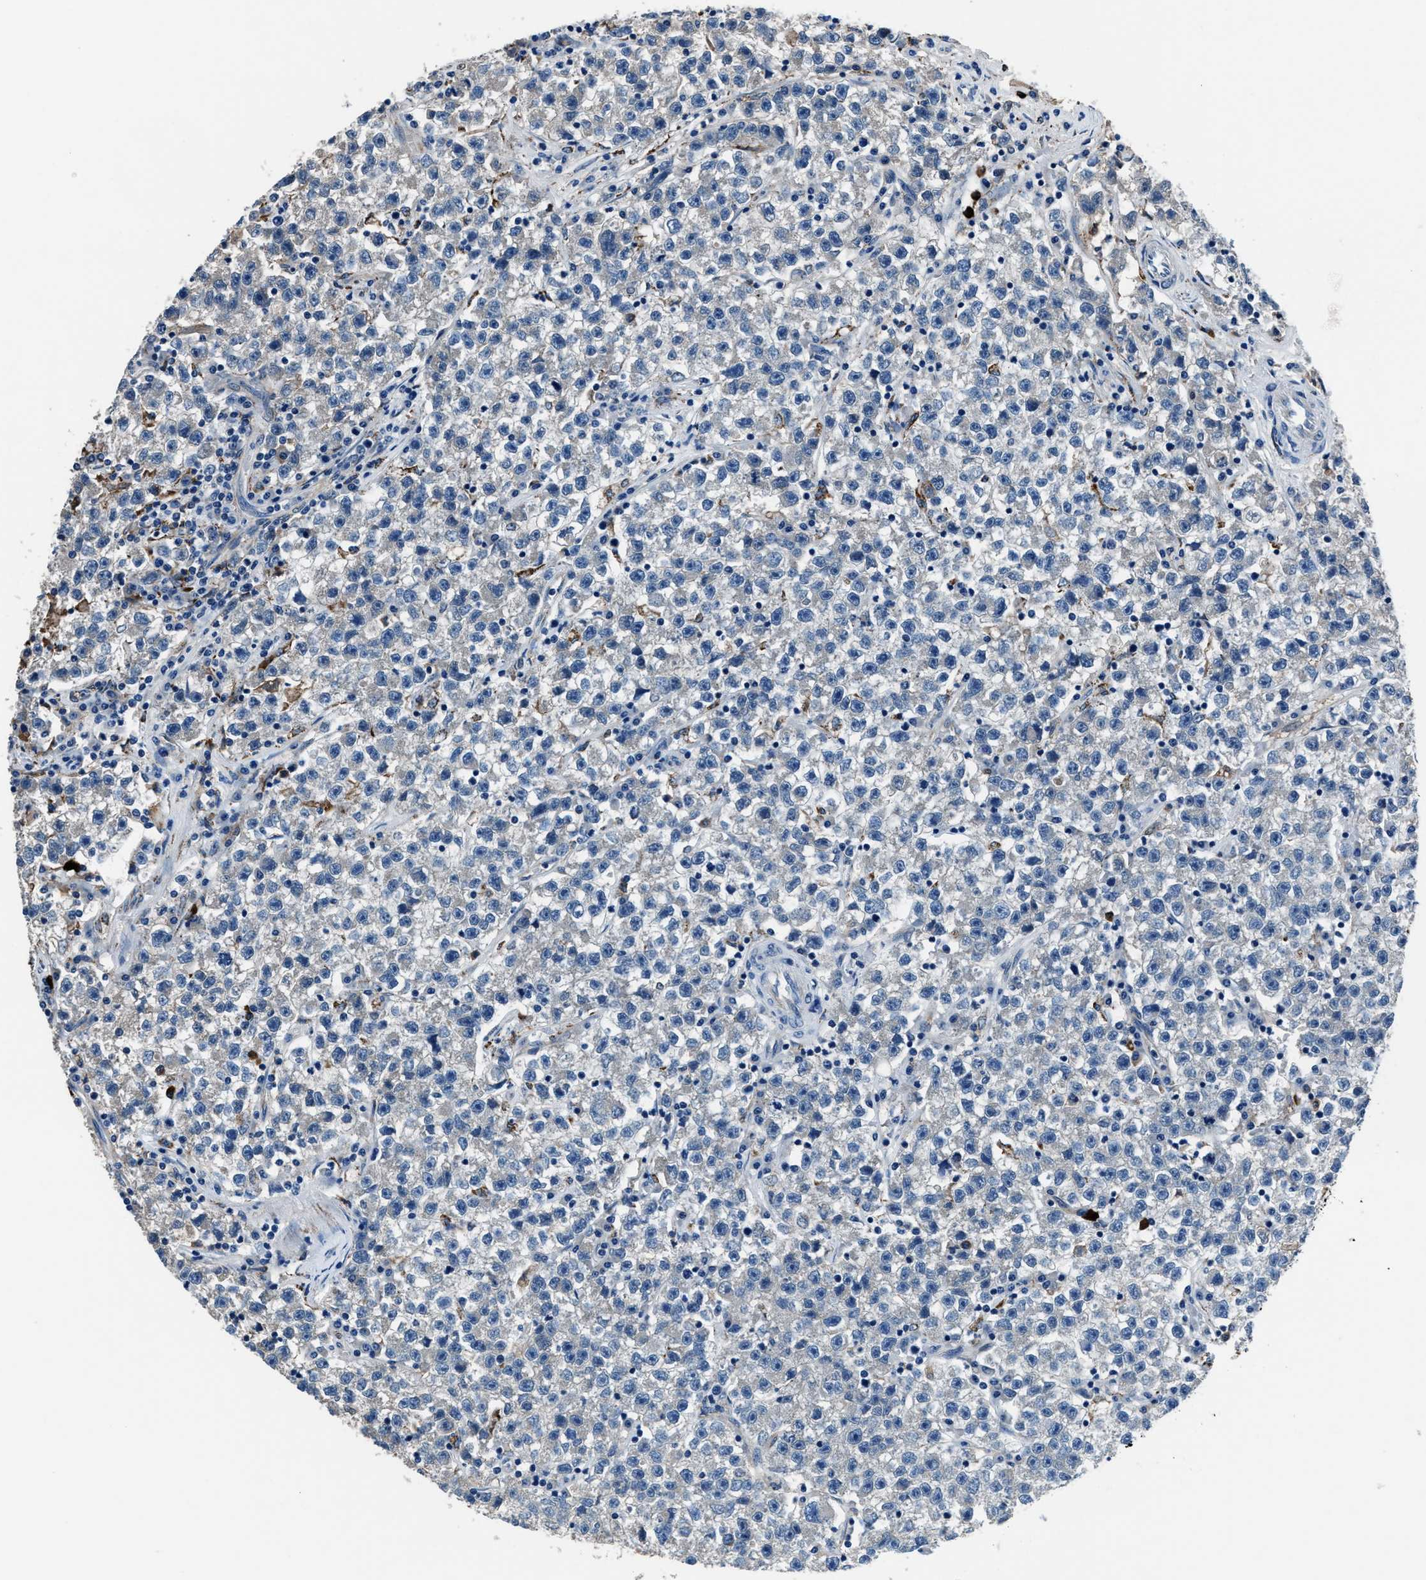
{"staining": {"intensity": "negative", "quantity": "none", "location": "none"}, "tissue": "testis cancer", "cell_type": "Tumor cells", "image_type": "cancer", "snomed": [{"axis": "morphology", "description": "Seminoma, NOS"}, {"axis": "topography", "description": "Testis"}], "caption": "Tumor cells are negative for brown protein staining in testis seminoma. The staining is performed using DAB (3,3'-diaminobenzidine) brown chromogen with nuclei counter-stained in using hematoxylin.", "gene": "PRTFDC1", "patient": {"sex": "male", "age": 22}}